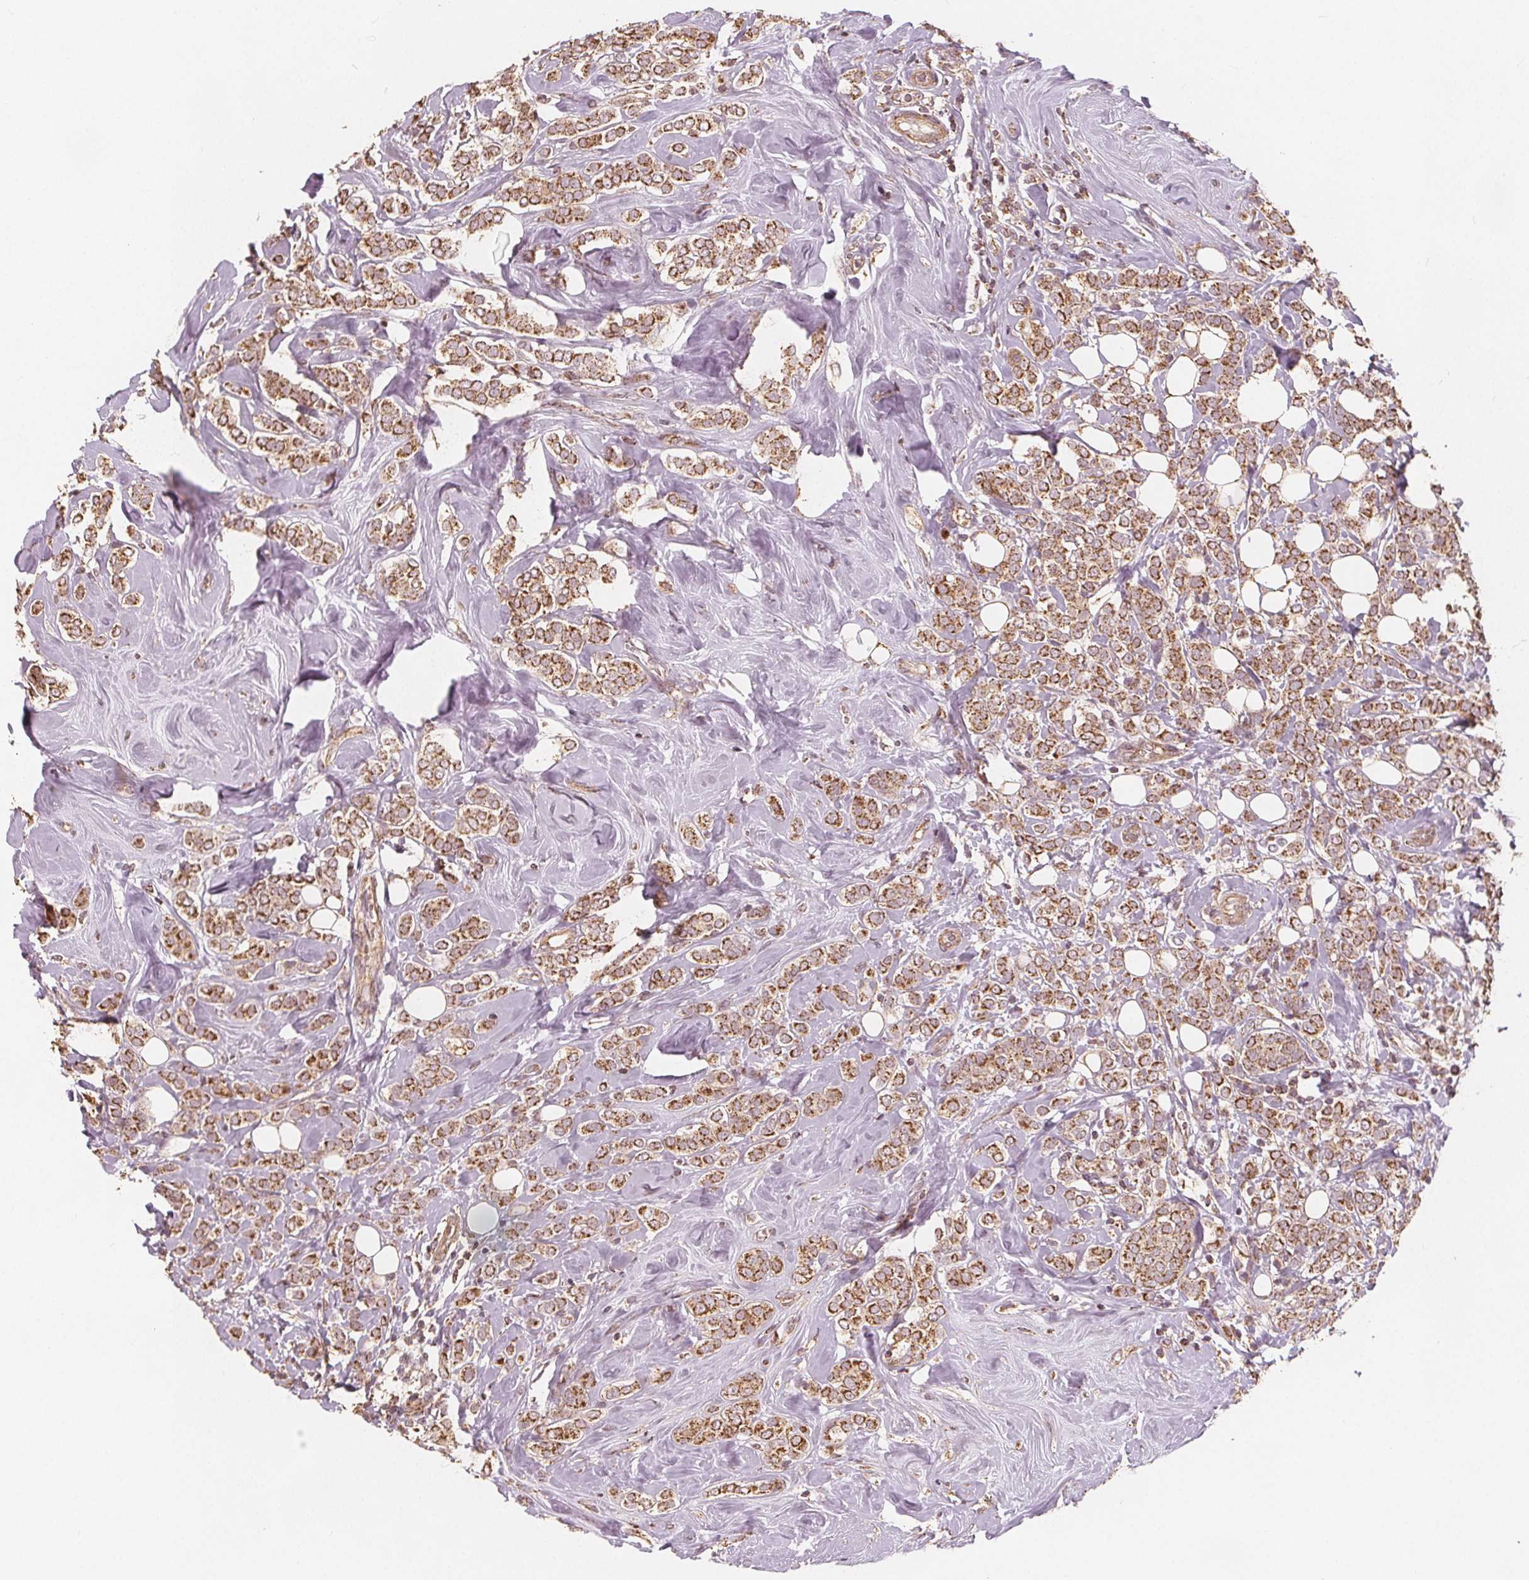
{"staining": {"intensity": "moderate", "quantity": ">75%", "location": "cytoplasmic/membranous"}, "tissue": "breast cancer", "cell_type": "Tumor cells", "image_type": "cancer", "snomed": [{"axis": "morphology", "description": "Lobular carcinoma"}, {"axis": "topography", "description": "Breast"}], "caption": "Tumor cells display medium levels of moderate cytoplasmic/membranous expression in about >75% of cells in lobular carcinoma (breast). (DAB IHC, brown staining for protein, blue staining for nuclei).", "gene": "PEX26", "patient": {"sex": "female", "age": 49}}